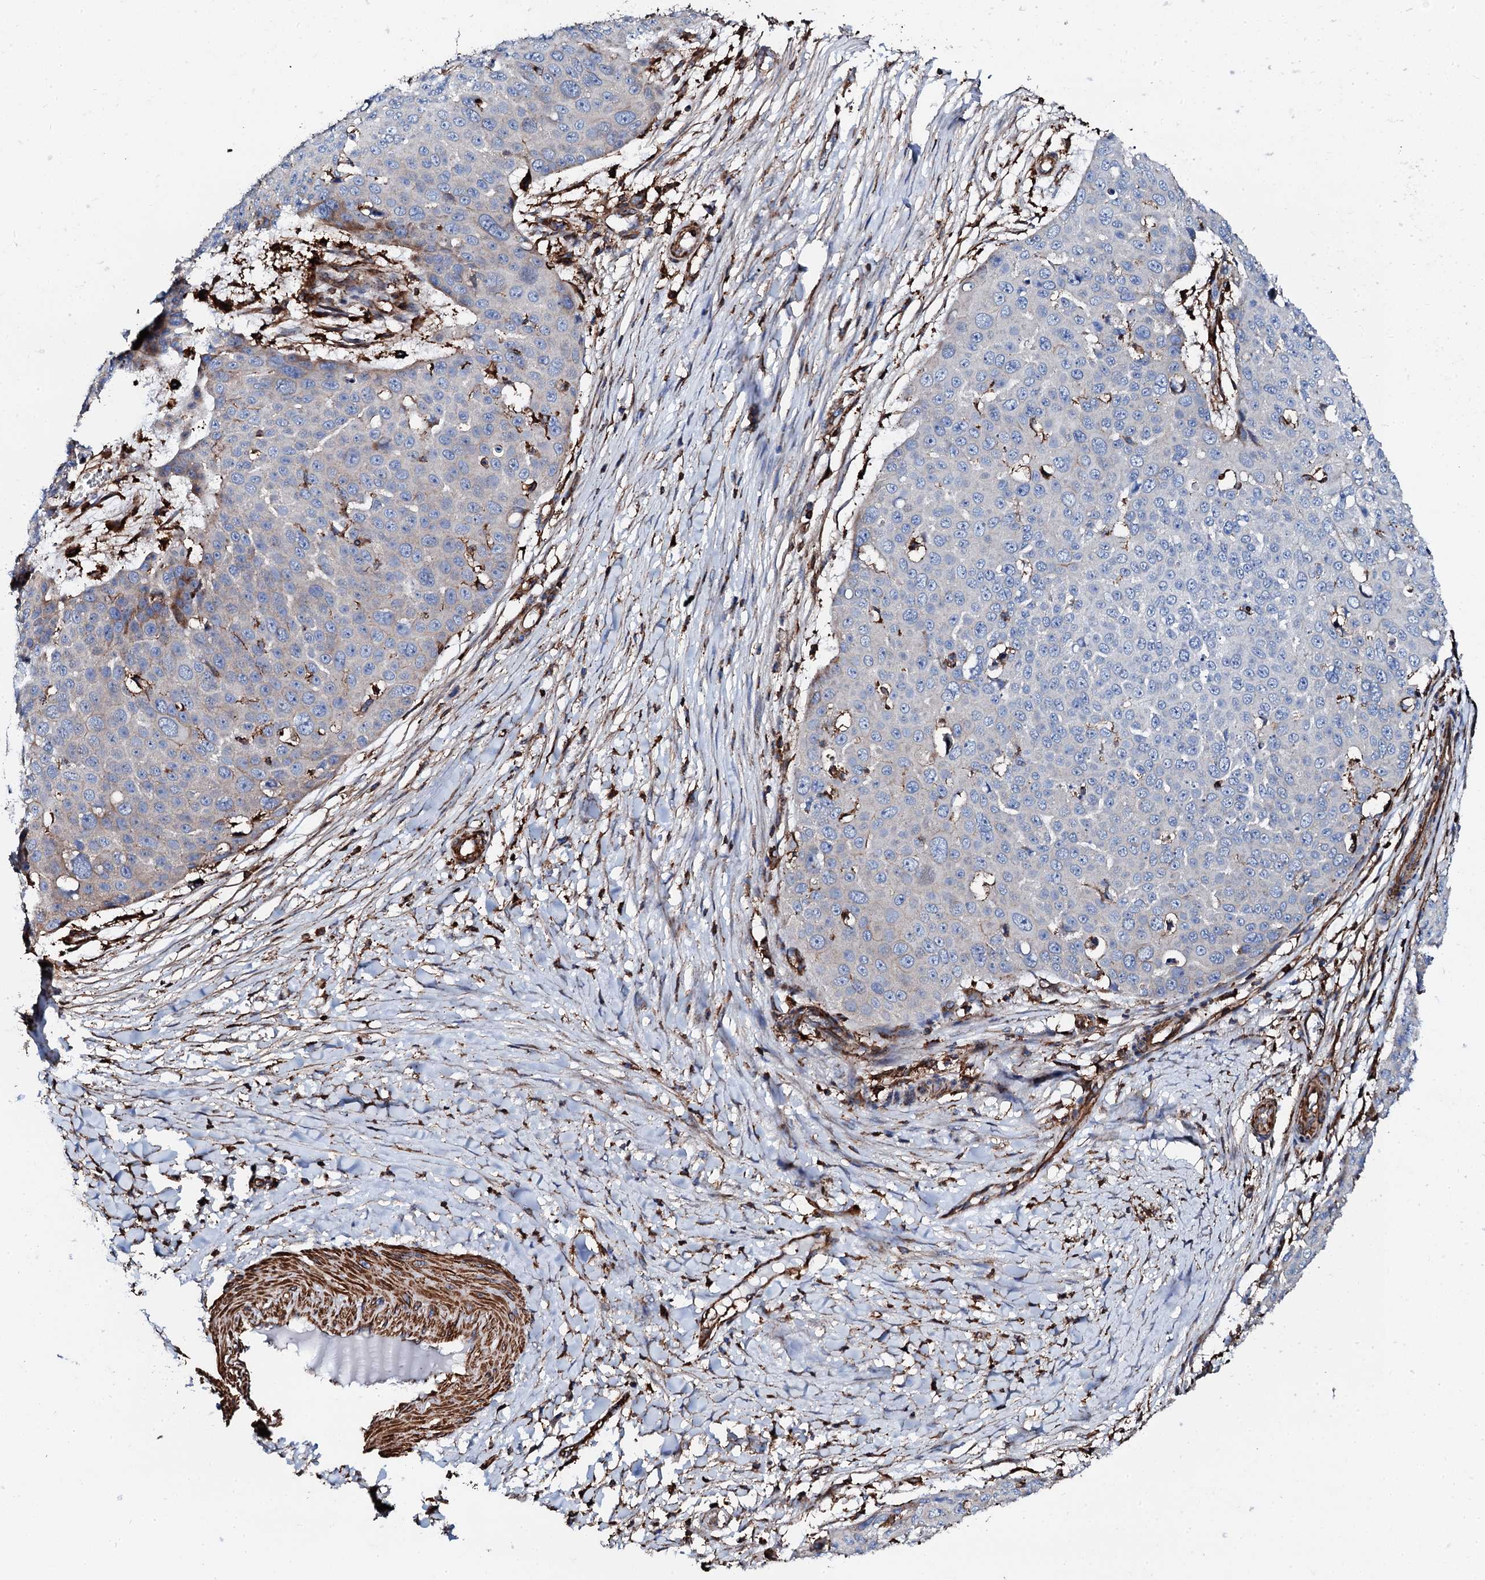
{"staining": {"intensity": "negative", "quantity": "none", "location": "none"}, "tissue": "skin cancer", "cell_type": "Tumor cells", "image_type": "cancer", "snomed": [{"axis": "morphology", "description": "Squamous cell carcinoma, NOS"}, {"axis": "topography", "description": "Skin"}], "caption": "Protein analysis of skin squamous cell carcinoma shows no significant staining in tumor cells.", "gene": "INTS10", "patient": {"sex": "male", "age": 71}}